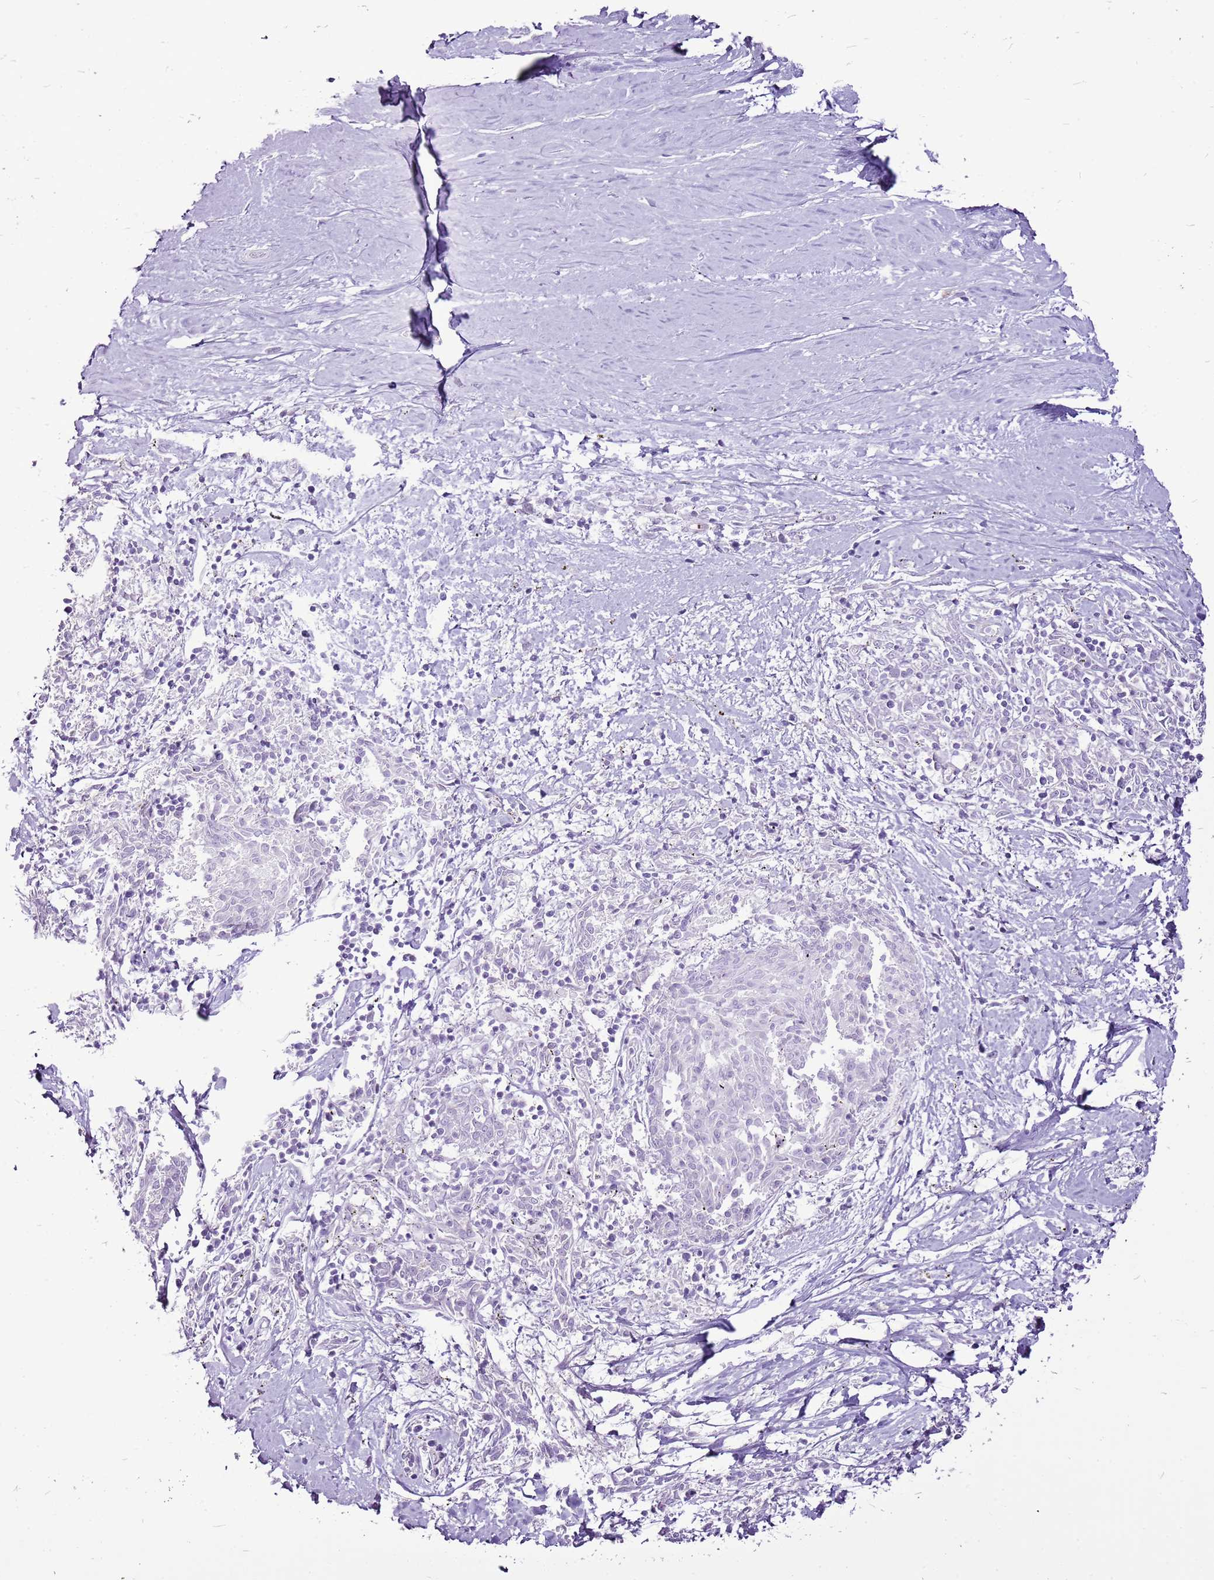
{"staining": {"intensity": "negative", "quantity": "none", "location": "none"}, "tissue": "melanoma", "cell_type": "Tumor cells", "image_type": "cancer", "snomed": [{"axis": "morphology", "description": "Malignant melanoma, NOS"}, {"axis": "topography", "description": "Skin"}], "caption": "This is an immunohistochemistry (IHC) histopathology image of human melanoma. There is no positivity in tumor cells.", "gene": "CHAC2", "patient": {"sex": "female", "age": 72}}